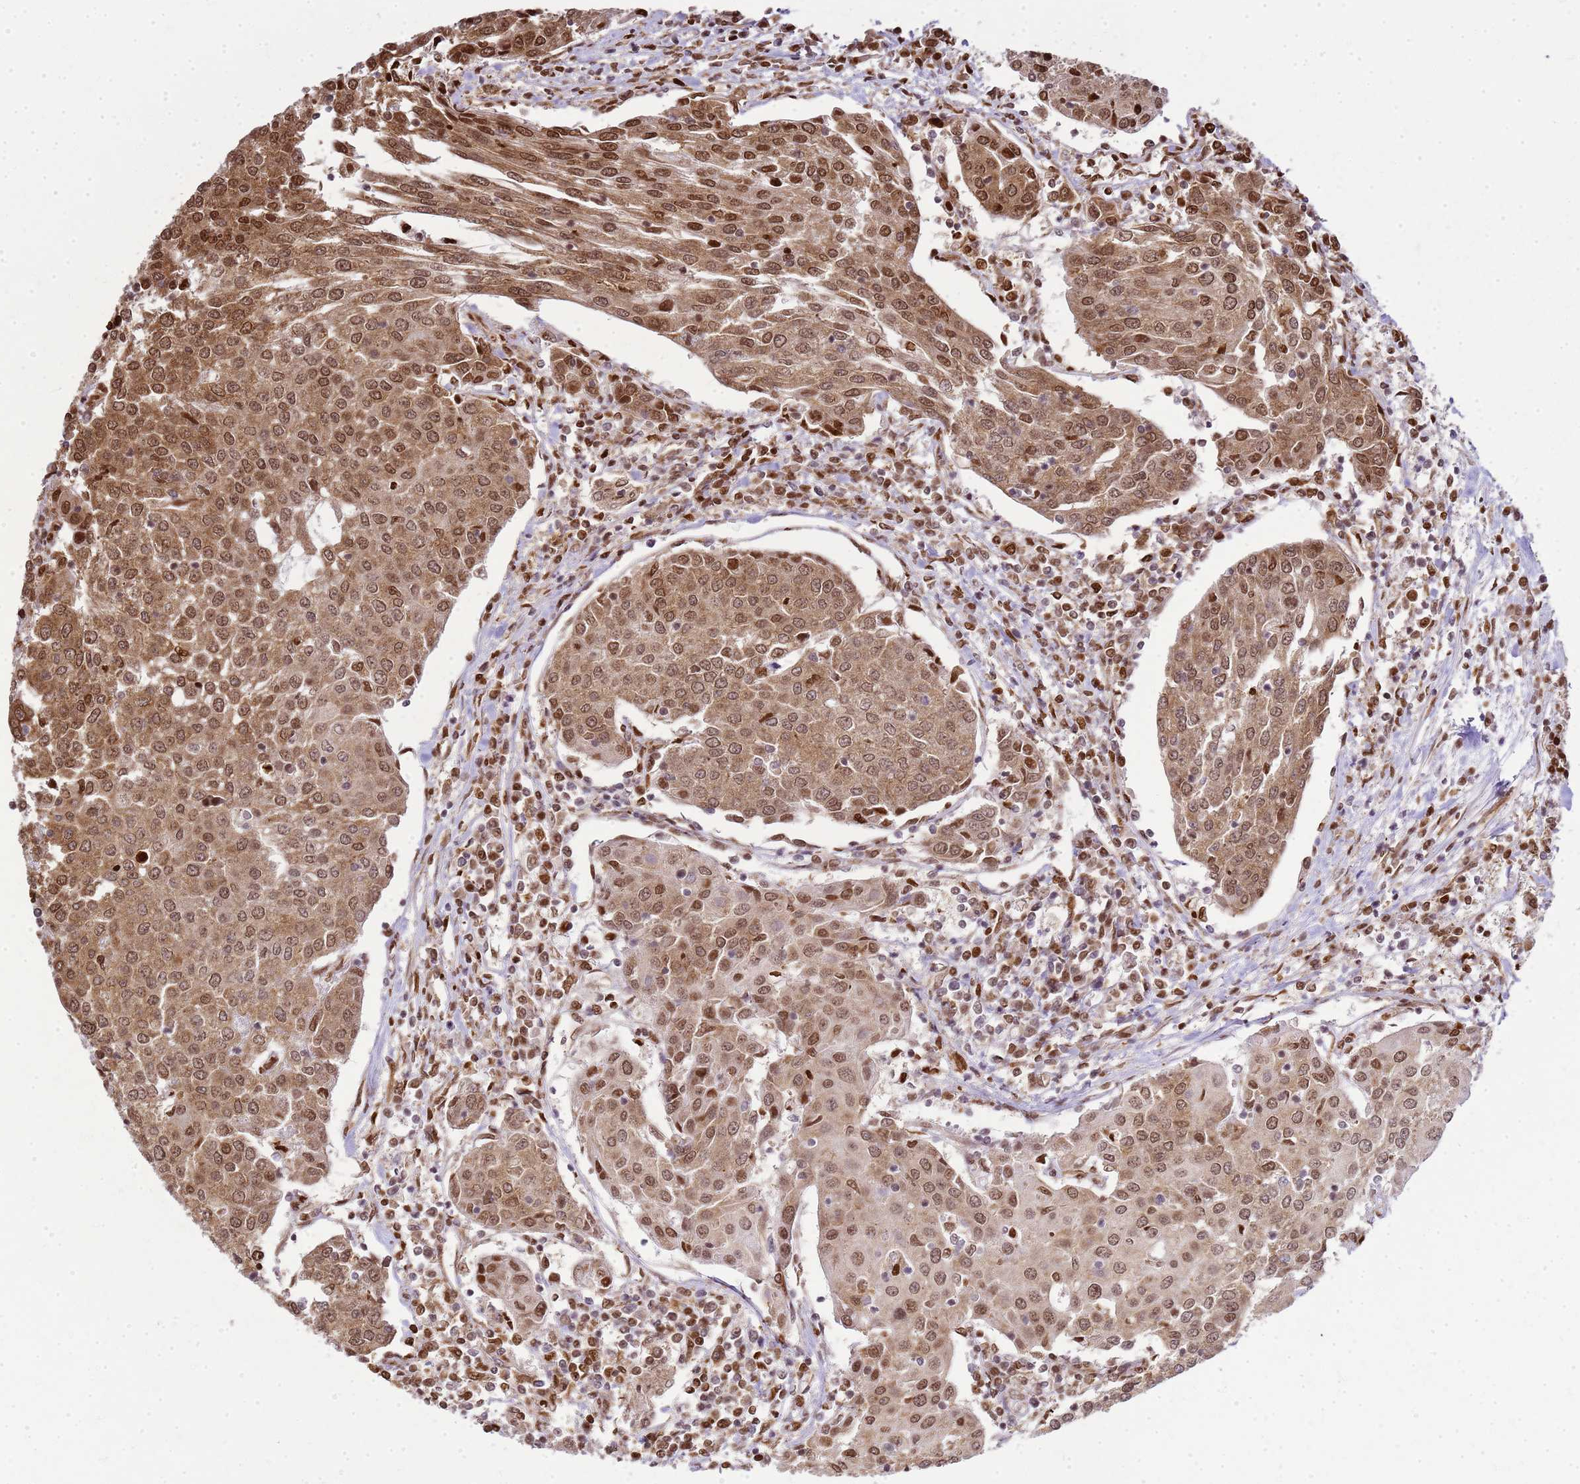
{"staining": {"intensity": "moderate", "quantity": ">75%", "location": "cytoplasmic/membranous,nuclear"}, "tissue": "urothelial cancer", "cell_type": "Tumor cells", "image_type": "cancer", "snomed": [{"axis": "morphology", "description": "Urothelial carcinoma, High grade"}, {"axis": "topography", "description": "Urinary bladder"}], "caption": "Urothelial cancer stained with a protein marker shows moderate staining in tumor cells.", "gene": "APEX1", "patient": {"sex": "female", "age": 85}}